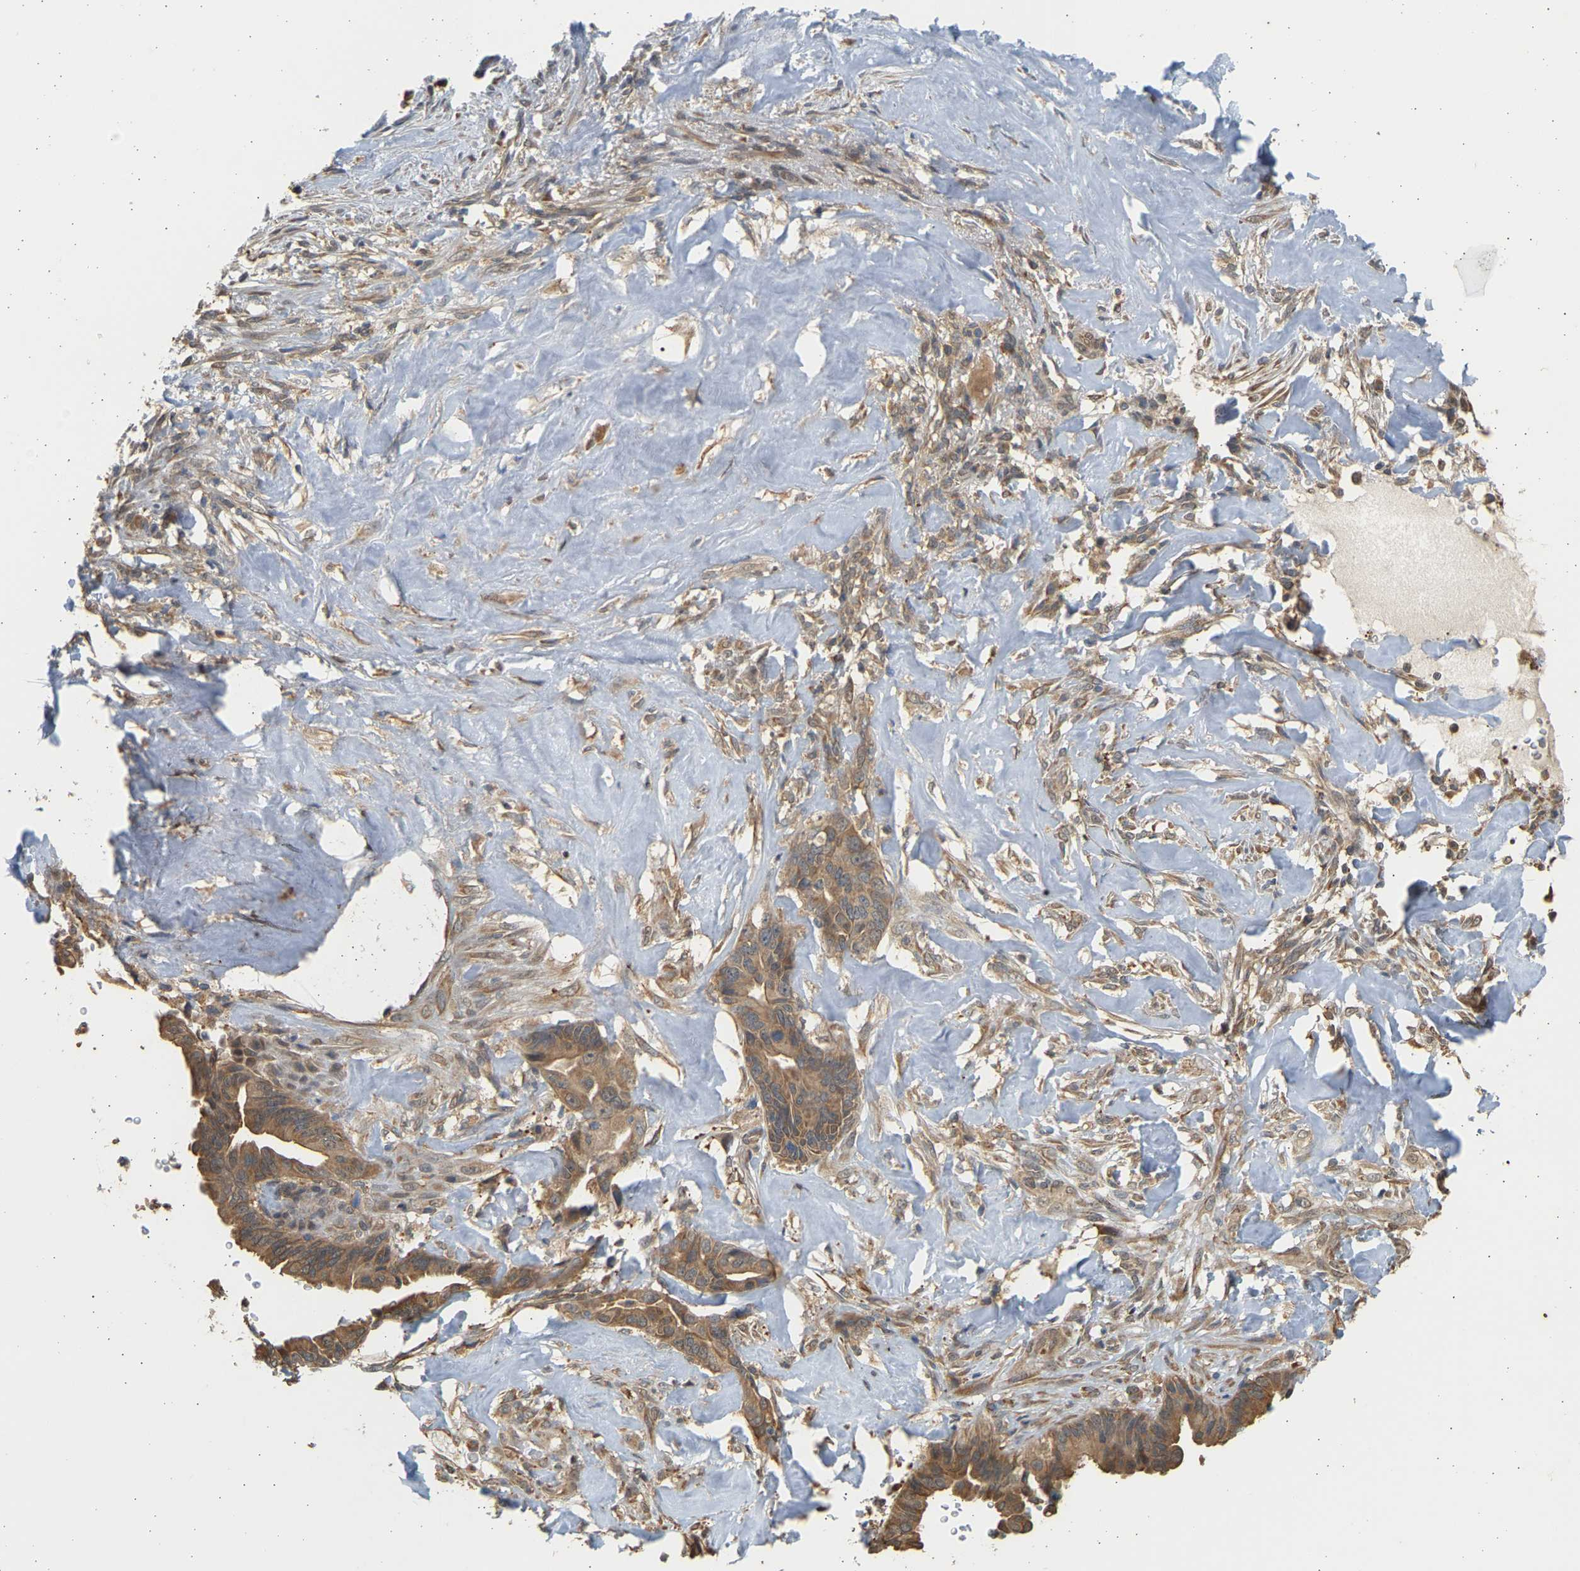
{"staining": {"intensity": "moderate", "quantity": ">75%", "location": "cytoplasmic/membranous"}, "tissue": "liver cancer", "cell_type": "Tumor cells", "image_type": "cancer", "snomed": [{"axis": "morphology", "description": "Cholangiocarcinoma"}, {"axis": "topography", "description": "Liver"}], "caption": "IHC (DAB) staining of human liver cancer (cholangiocarcinoma) displays moderate cytoplasmic/membranous protein positivity in approximately >75% of tumor cells.", "gene": "B4GALT6", "patient": {"sex": "female", "age": 67}}